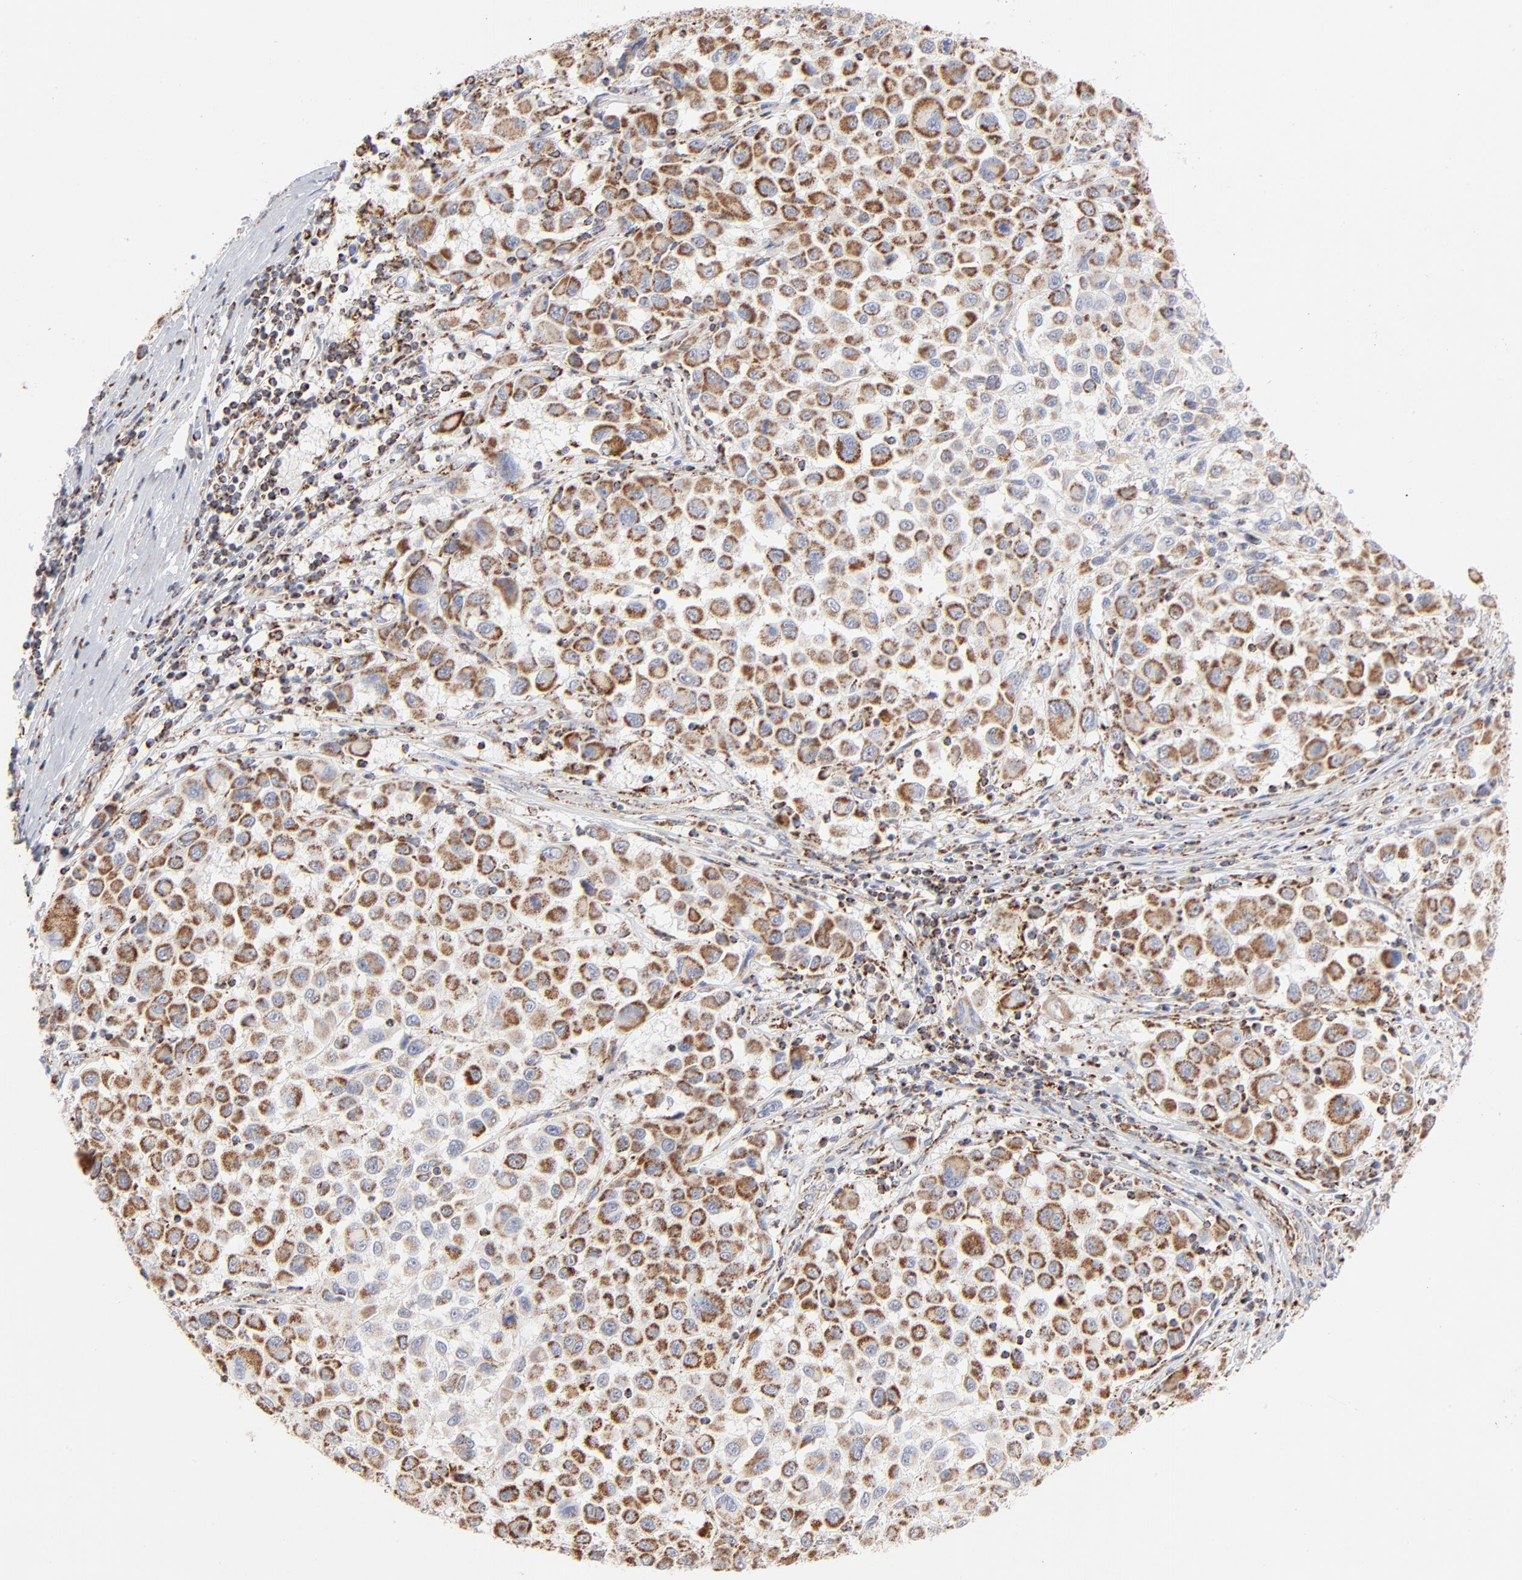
{"staining": {"intensity": "moderate", "quantity": ">75%", "location": "cytoplasmic/membranous"}, "tissue": "melanoma", "cell_type": "Tumor cells", "image_type": "cancer", "snomed": [{"axis": "morphology", "description": "Malignant melanoma, Metastatic site"}, {"axis": "topography", "description": "Lymph node"}], "caption": "Melanoma stained with a protein marker shows moderate staining in tumor cells.", "gene": "ASB3", "patient": {"sex": "male", "age": 61}}